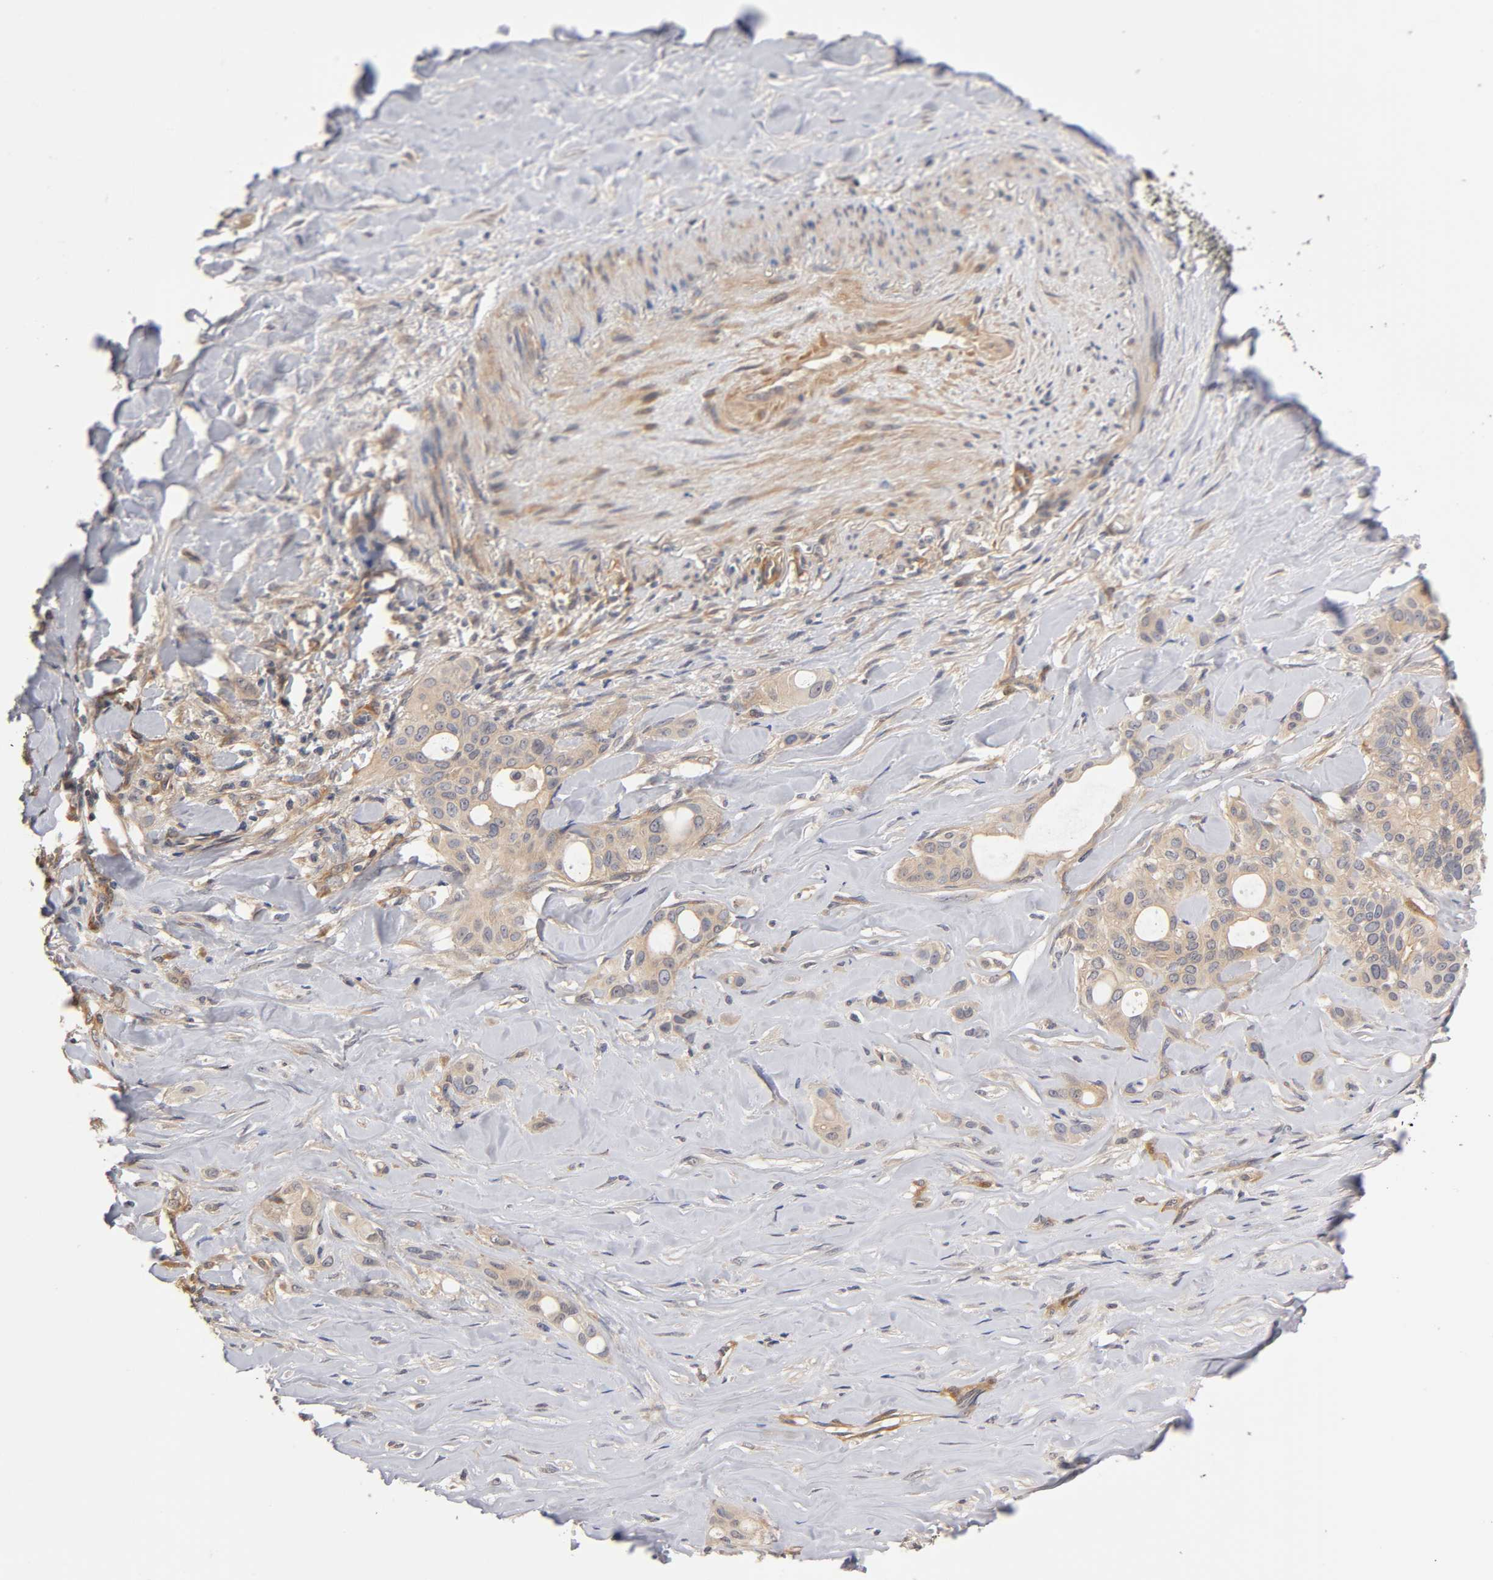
{"staining": {"intensity": "weak", "quantity": ">75%", "location": "cytoplasmic/membranous"}, "tissue": "liver cancer", "cell_type": "Tumor cells", "image_type": "cancer", "snomed": [{"axis": "morphology", "description": "Cholangiocarcinoma"}, {"axis": "topography", "description": "Liver"}], "caption": "This micrograph shows immunohistochemistry staining of liver cholangiocarcinoma, with low weak cytoplasmic/membranous staining in approximately >75% of tumor cells.", "gene": "PDE5A", "patient": {"sex": "female", "age": 67}}